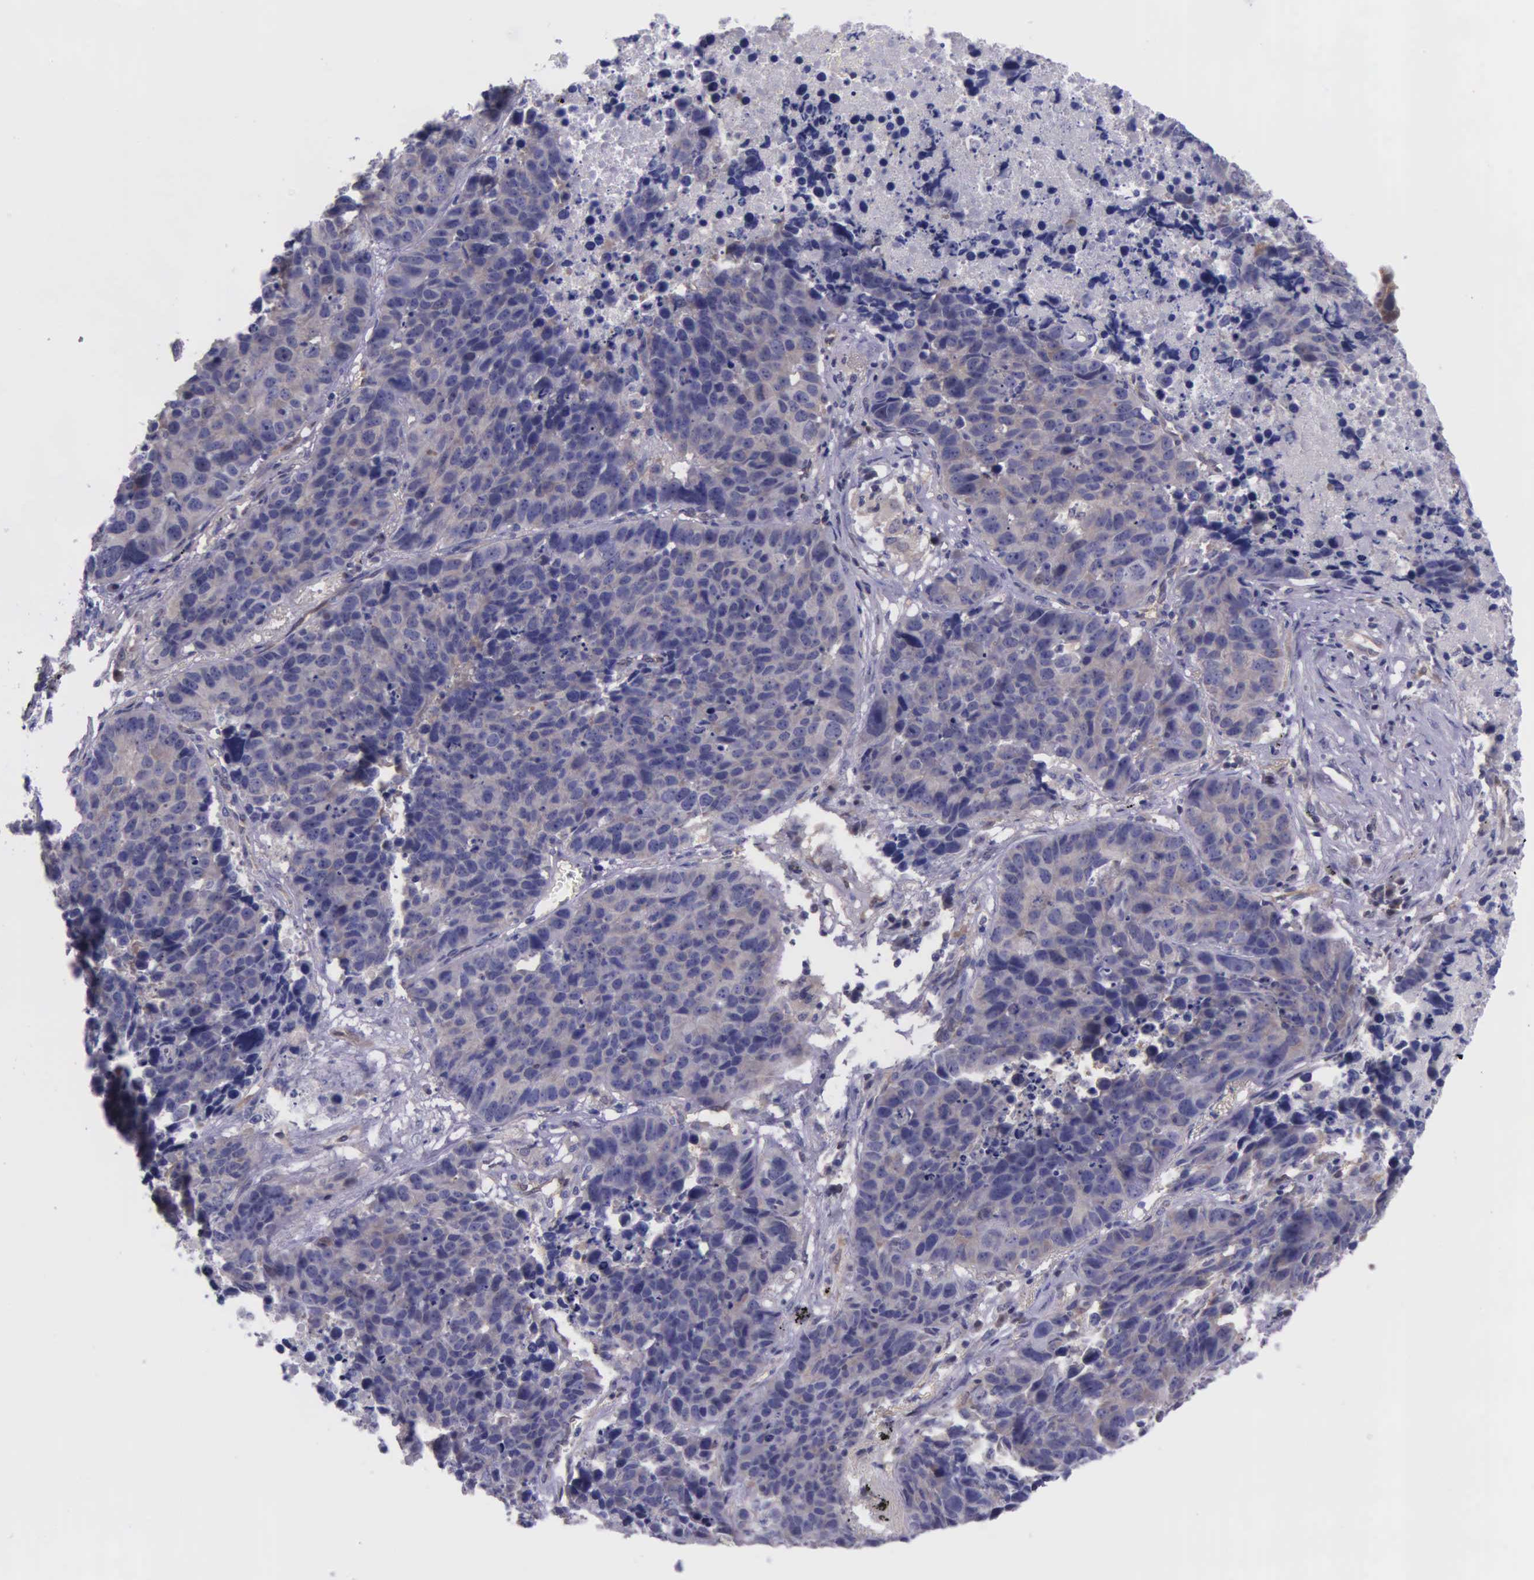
{"staining": {"intensity": "weak", "quantity": ">75%", "location": "cytoplasmic/membranous"}, "tissue": "lung cancer", "cell_type": "Tumor cells", "image_type": "cancer", "snomed": [{"axis": "morphology", "description": "Carcinoid, malignant, NOS"}, {"axis": "topography", "description": "Lung"}], "caption": "Approximately >75% of tumor cells in human lung malignant carcinoid display weak cytoplasmic/membranous protein expression as visualized by brown immunohistochemical staining.", "gene": "GMPR2", "patient": {"sex": "male", "age": 60}}